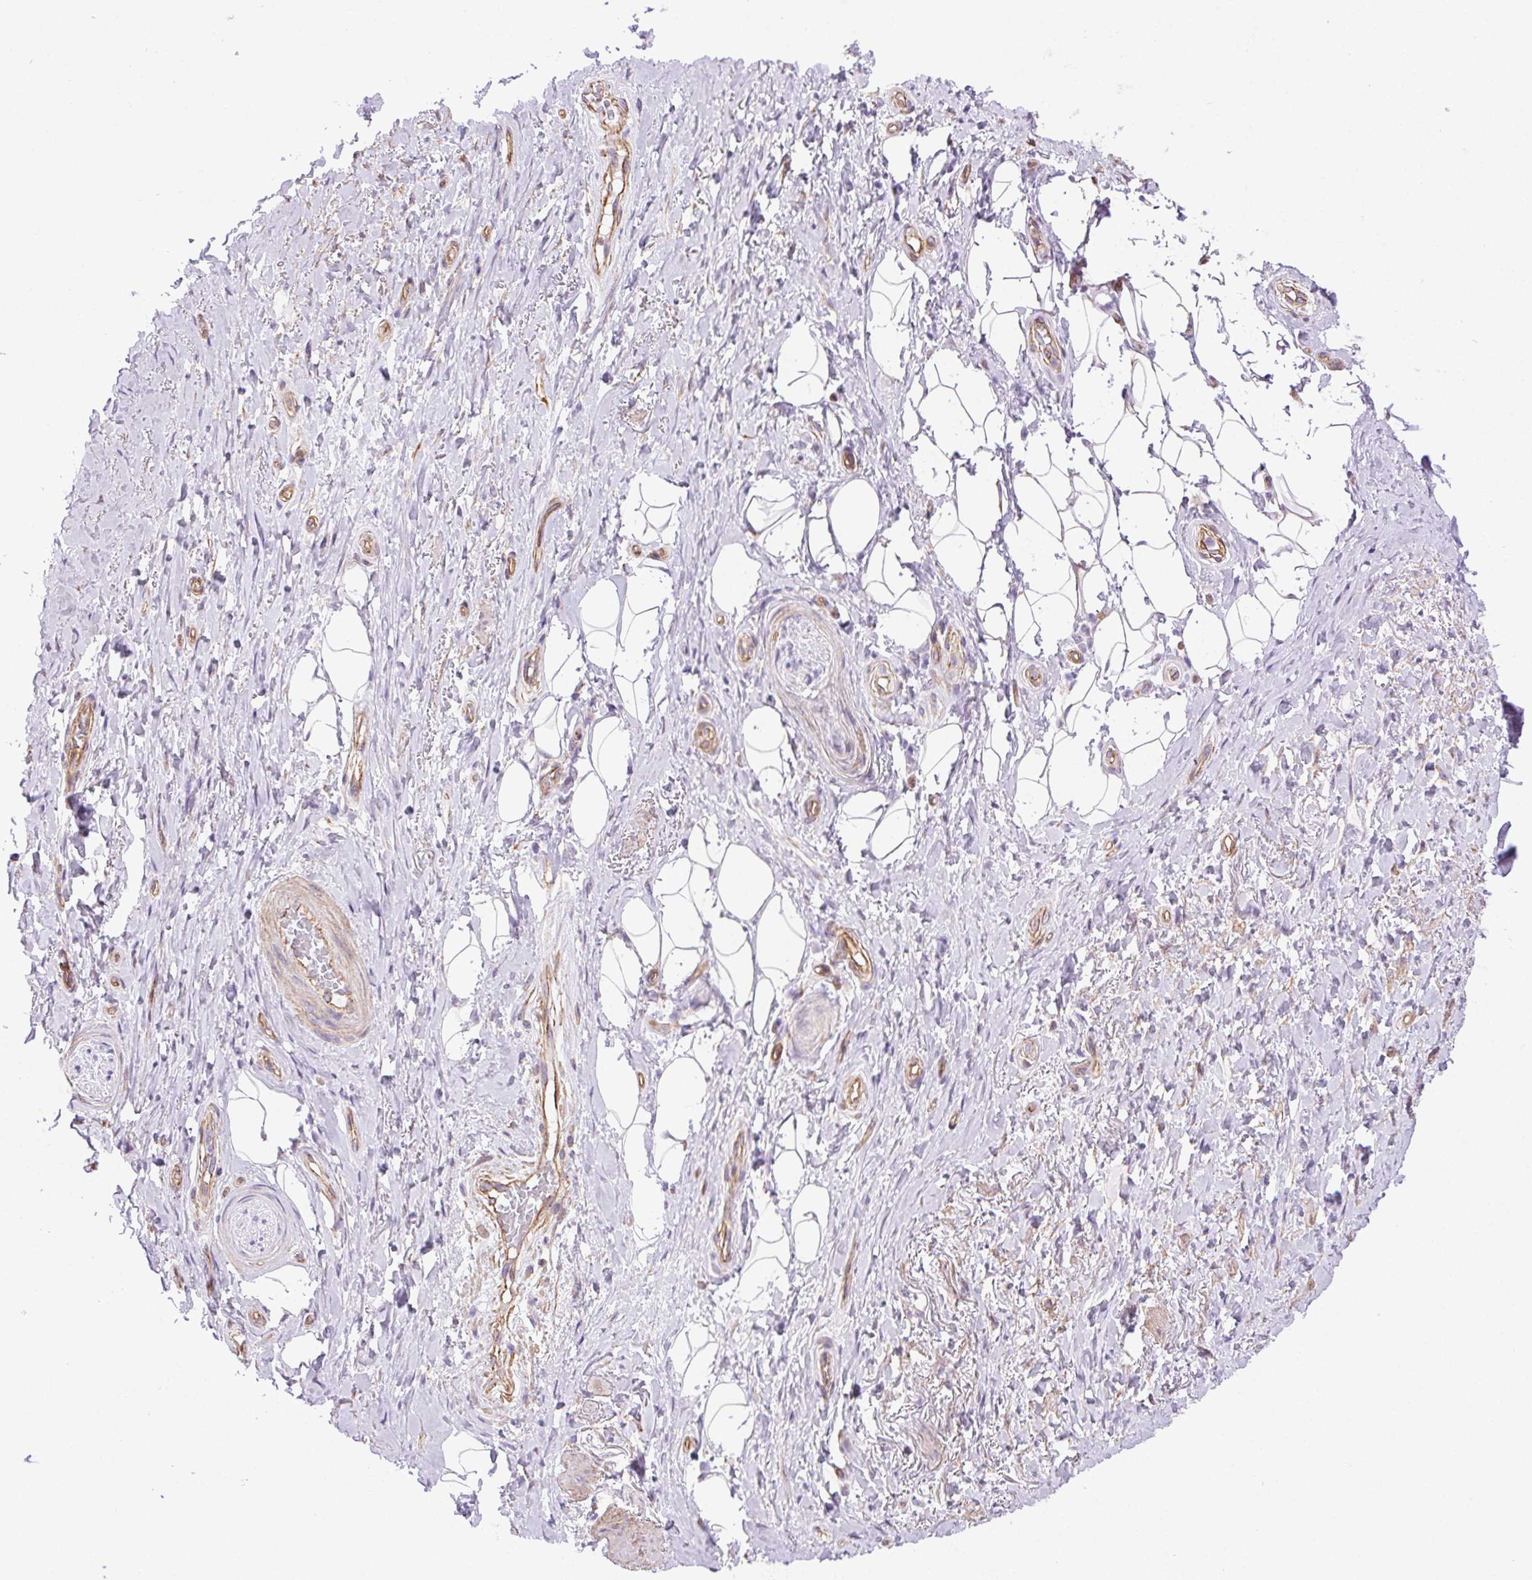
{"staining": {"intensity": "weak", "quantity": "25%-75%", "location": "cytoplasmic/membranous"}, "tissue": "adipose tissue", "cell_type": "Adipocytes", "image_type": "normal", "snomed": [{"axis": "morphology", "description": "Normal tissue, NOS"}, {"axis": "topography", "description": "Anal"}, {"axis": "topography", "description": "Peripheral nerve tissue"}], "caption": "An immunohistochemistry (IHC) photomicrograph of normal tissue is shown. Protein staining in brown highlights weak cytoplasmic/membranous positivity in adipose tissue within adipocytes.", "gene": "SHCBP1L", "patient": {"sex": "male", "age": 53}}